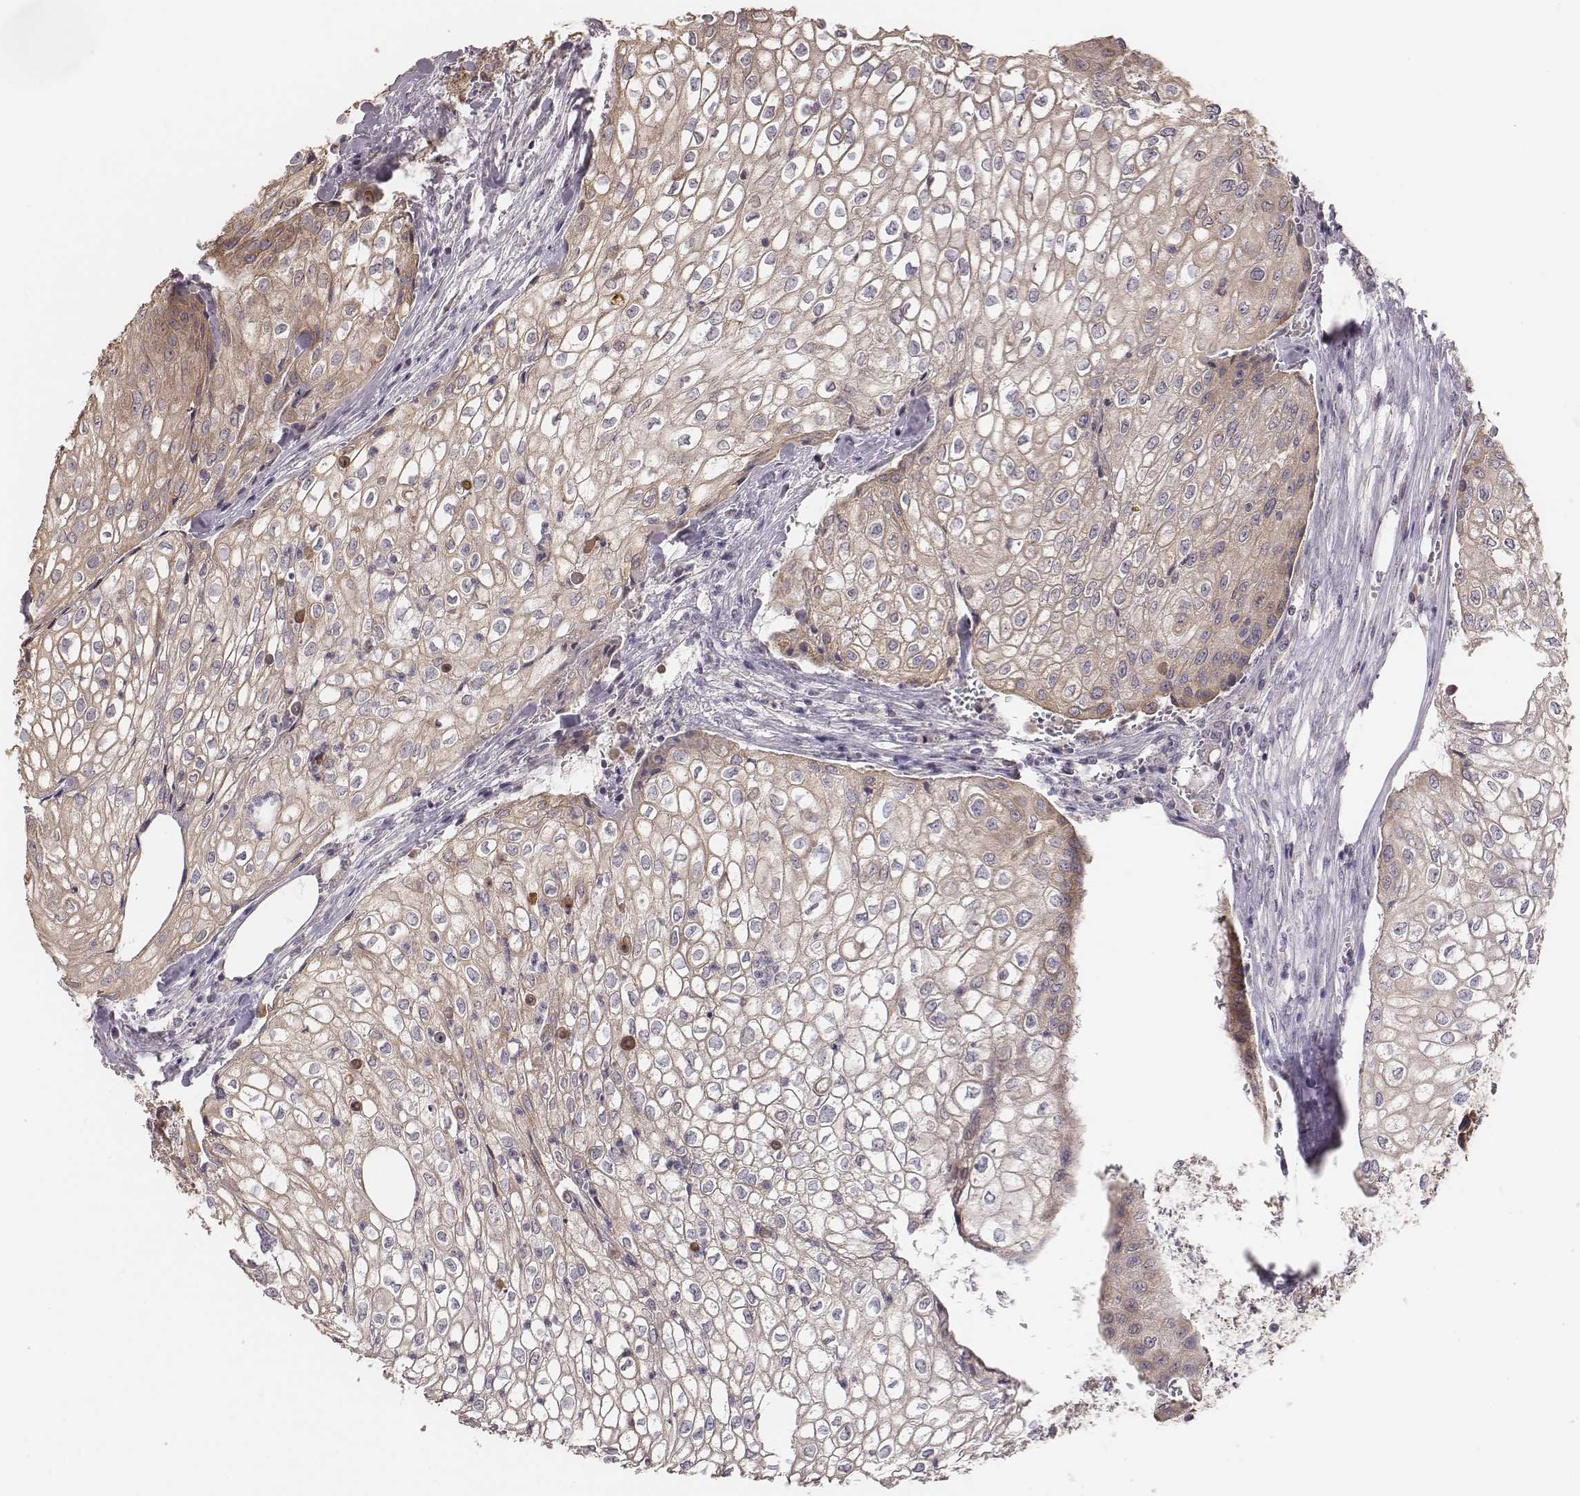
{"staining": {"intensity": "weak", "quantity": "25%-75%", "location": "cytoplasmic/membranous"}, "tissue": "urothelial cancer", "cell_type": "Tumor cells", "image_type": "cancer", "snomed": [{"axis": "morphology", "description": "Urothelial carcinoma, High grade"}, {"axis": "topography", "description": "Urinary bladder"}], "caption": "This photomicrograph exhibits urothelial cancer stained with IHC to label a protein in brown. The cytoplasmic/membranous of tumor cells show weak positivity for the protein. Nuclei are counter-stained blue.", "gene": "HAVCR1", "patient": {"sex": "male", "age": 62}}